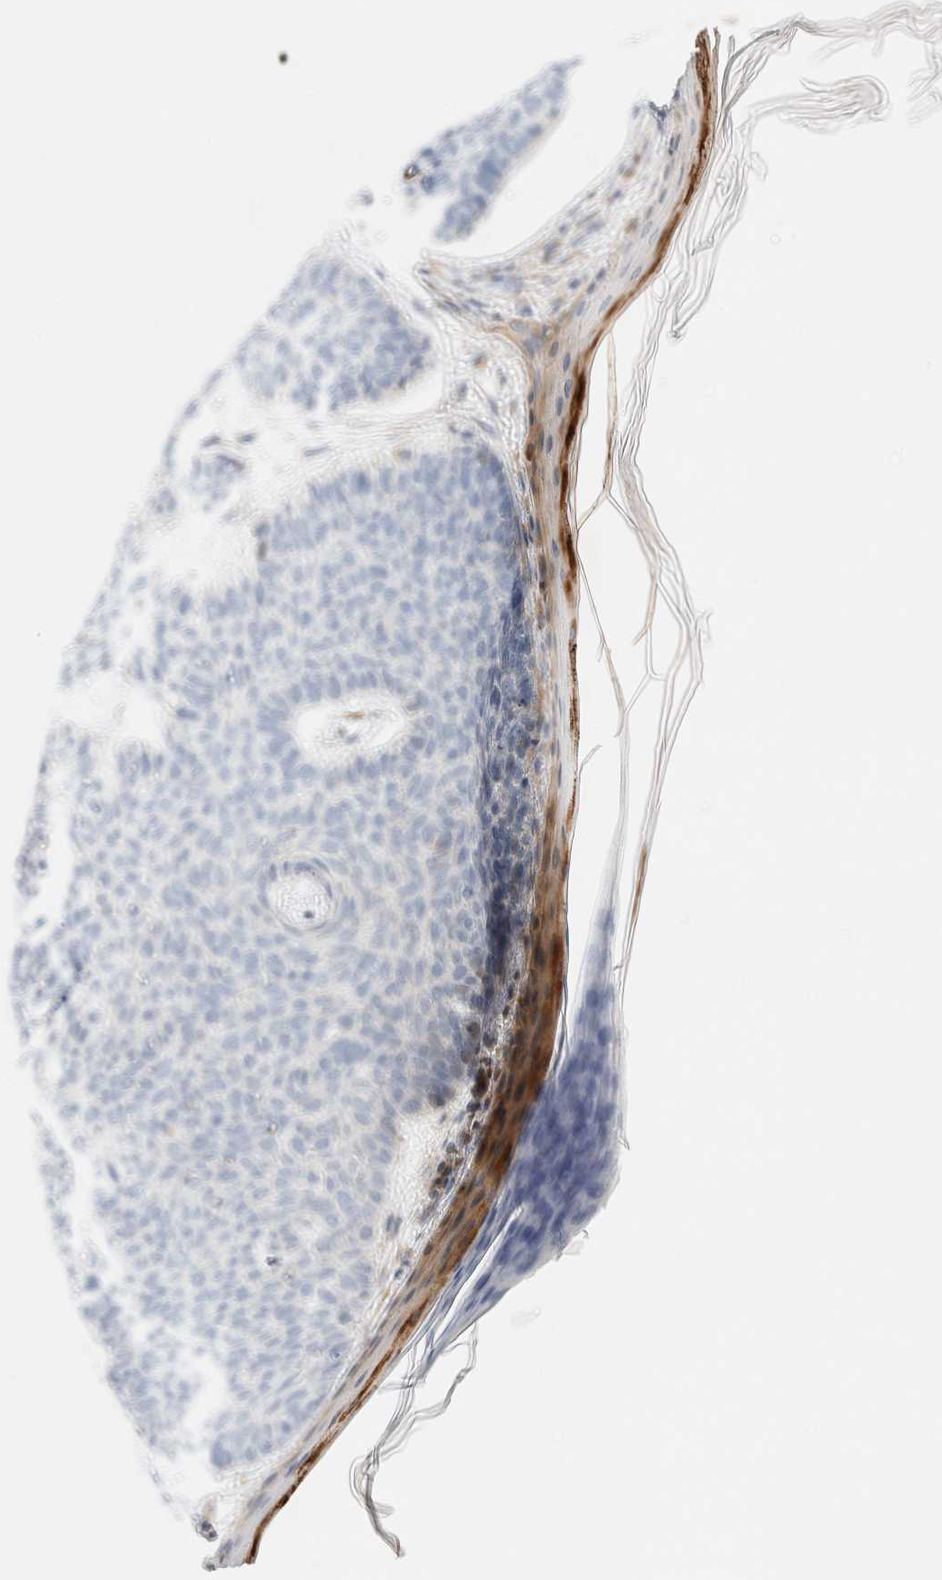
{"staining": {"intensity": "negative", "quantity": "none", "location": "none"}, "tissue": "skin cancer", "cell_type": "Tumor cells", "image_type": "cancer", "snomed": [{"axis": "morphology", "description": "Normal tissue, NOS"}, {"axis": "morphology", "description": "Basal cell carcinoma"}, {"axis": "topography", "description": "Skin"}], "caption": "Skin cancer (basal cell carcinoma) was stained to show a protein in brown. There is no significant positivity in tumor cells.", "gene": "SLC25A48", "patient": {"sex": "male", "age": 50}}